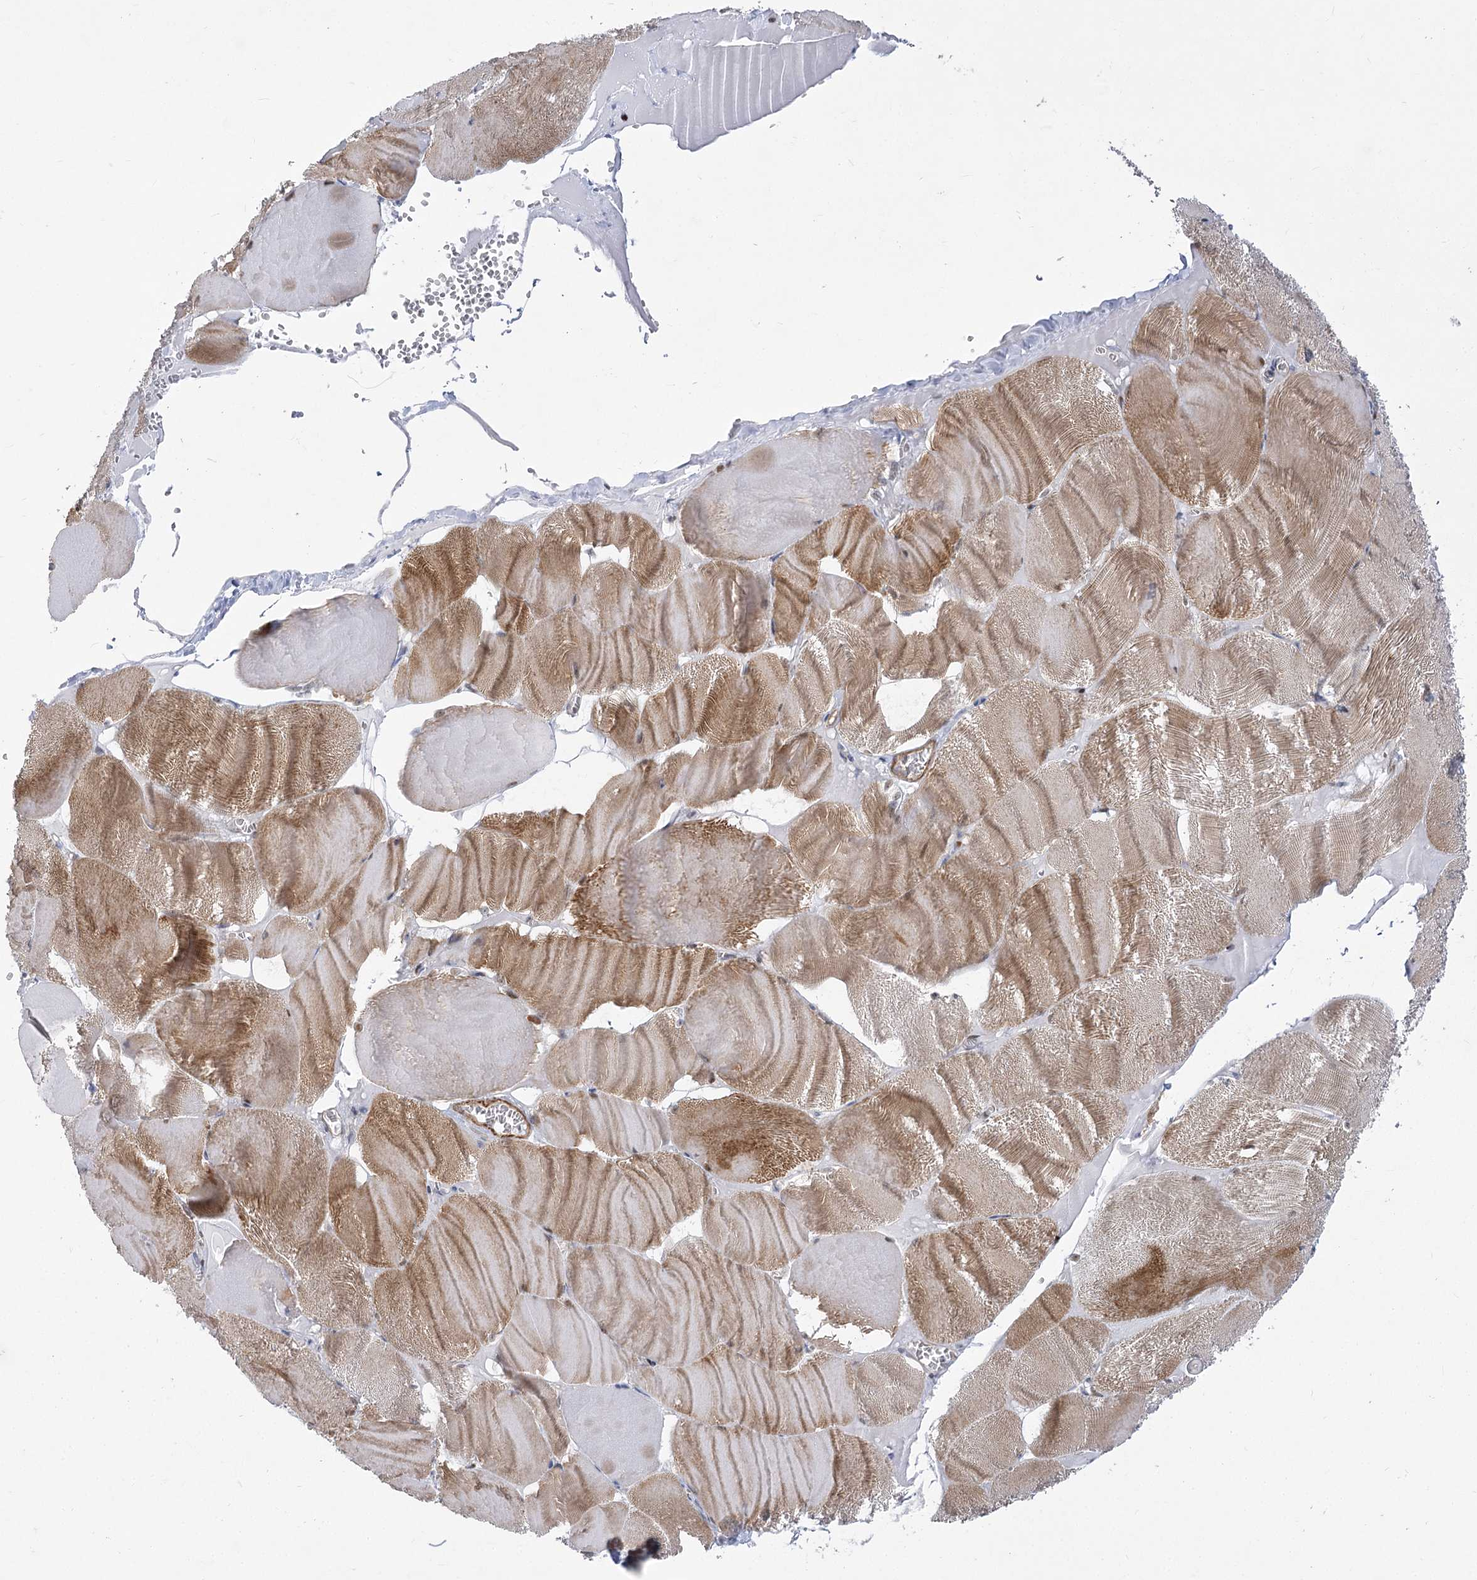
{"staining": {"intensity": "moderate", "quantity": ">75%", "location": "cytoplasmic/membranous"}, "tissue": "skeletal muscle", "cell_type": "Myocytes", "image_type": "normal", "snomed": [{"axis": "morphology", "description": "Normal tissue, NOS"}, {"axis": "morphology", "description": "Basal cell carcinoma"}, {"axis": "topography", "description": "Skeletal muscle"}], "caption": "Myocytes exhibit moderate cytoplasmic/membranous expression in about >75% of cells in benign skeletal muscle.", "gene": "ARSI", "patient": {"sex": "female", "age": 64}}